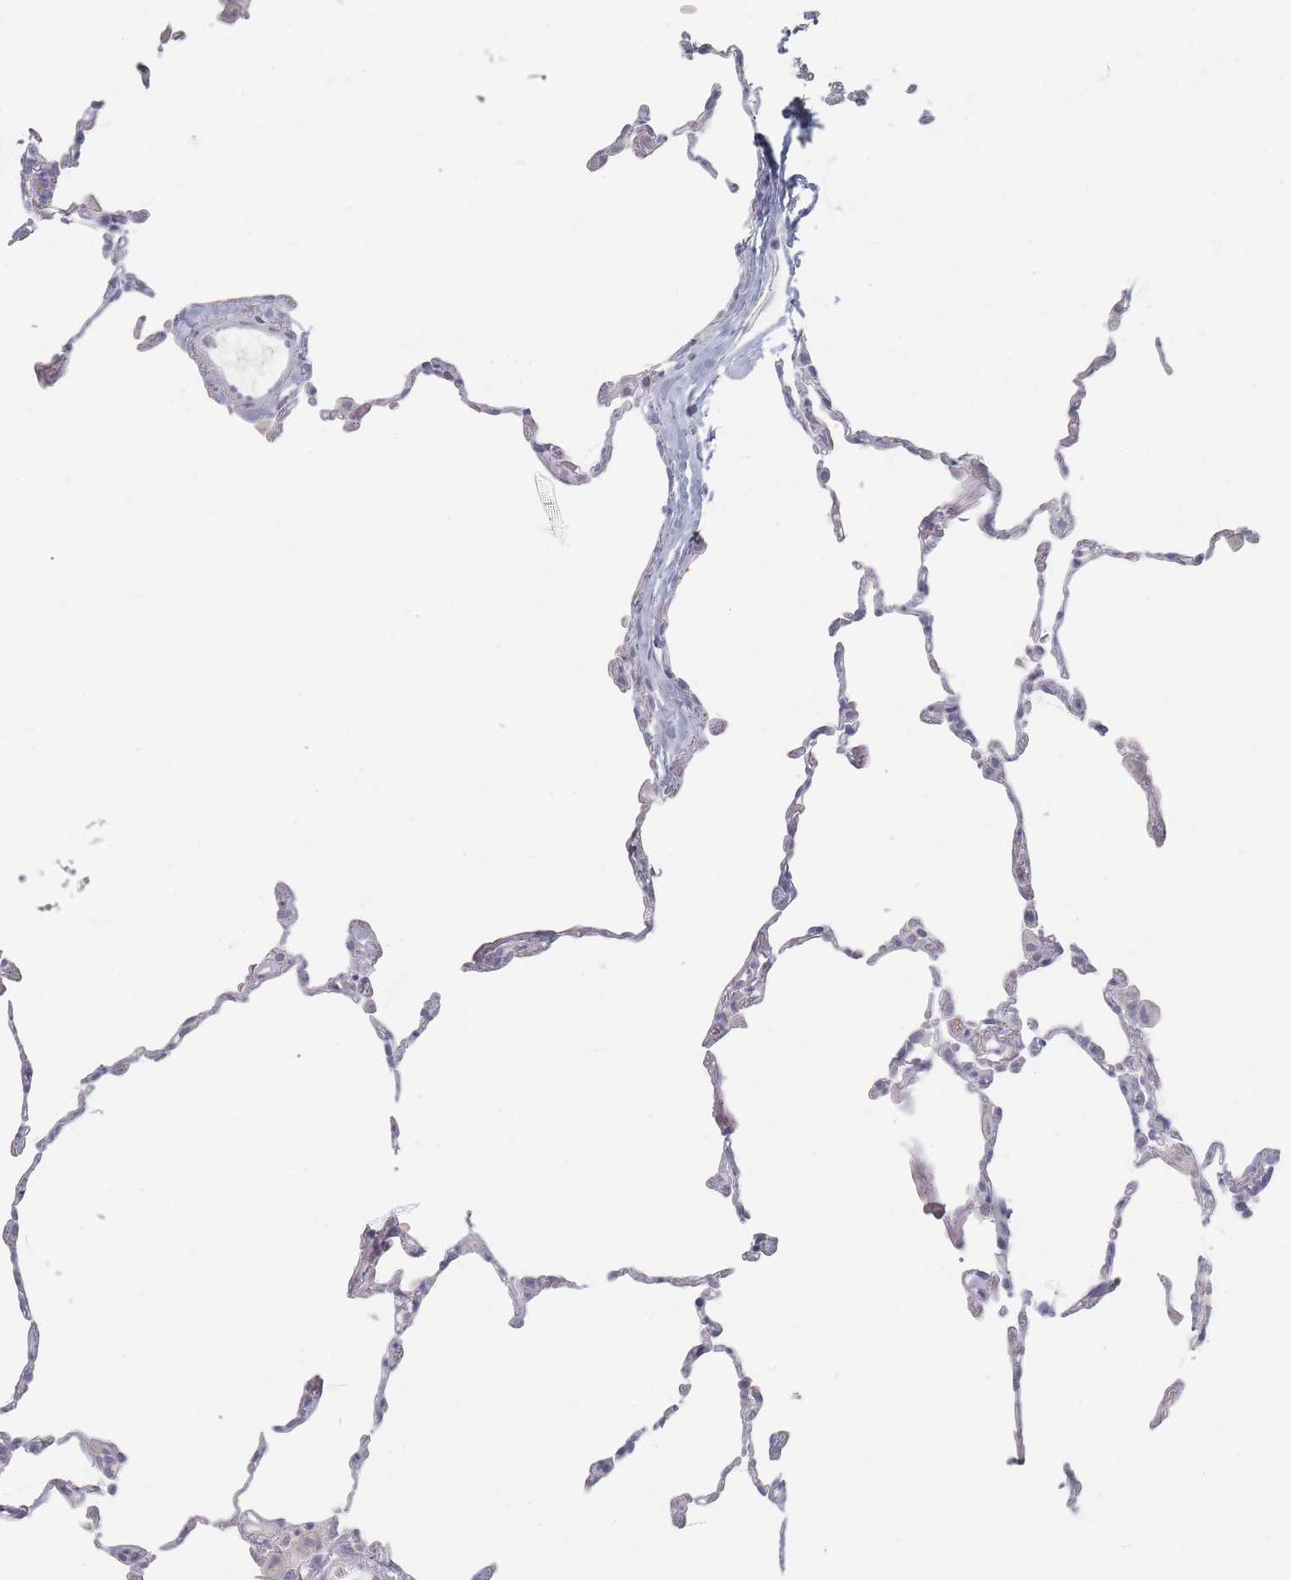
{"staining": {"intensity": "negative", "quantity": "none", "location": "none"}, "tissue": "lung", "cell_type": "Alveolar cells", "image_type": "normal", "snomed": [{"axis": "morphology", "description": "Normal tissue, NOS"}, {"axis": "topography", "description": "Lung"}], "caption": "IHC photomicrograph of unremarkable lung: human lung stained with DAB (3,3'-diaminobenzidine) displays no significant protein expression in alveolar cells.", "gene": "CD37", "patient": {"sex": "female", "age": 57}}